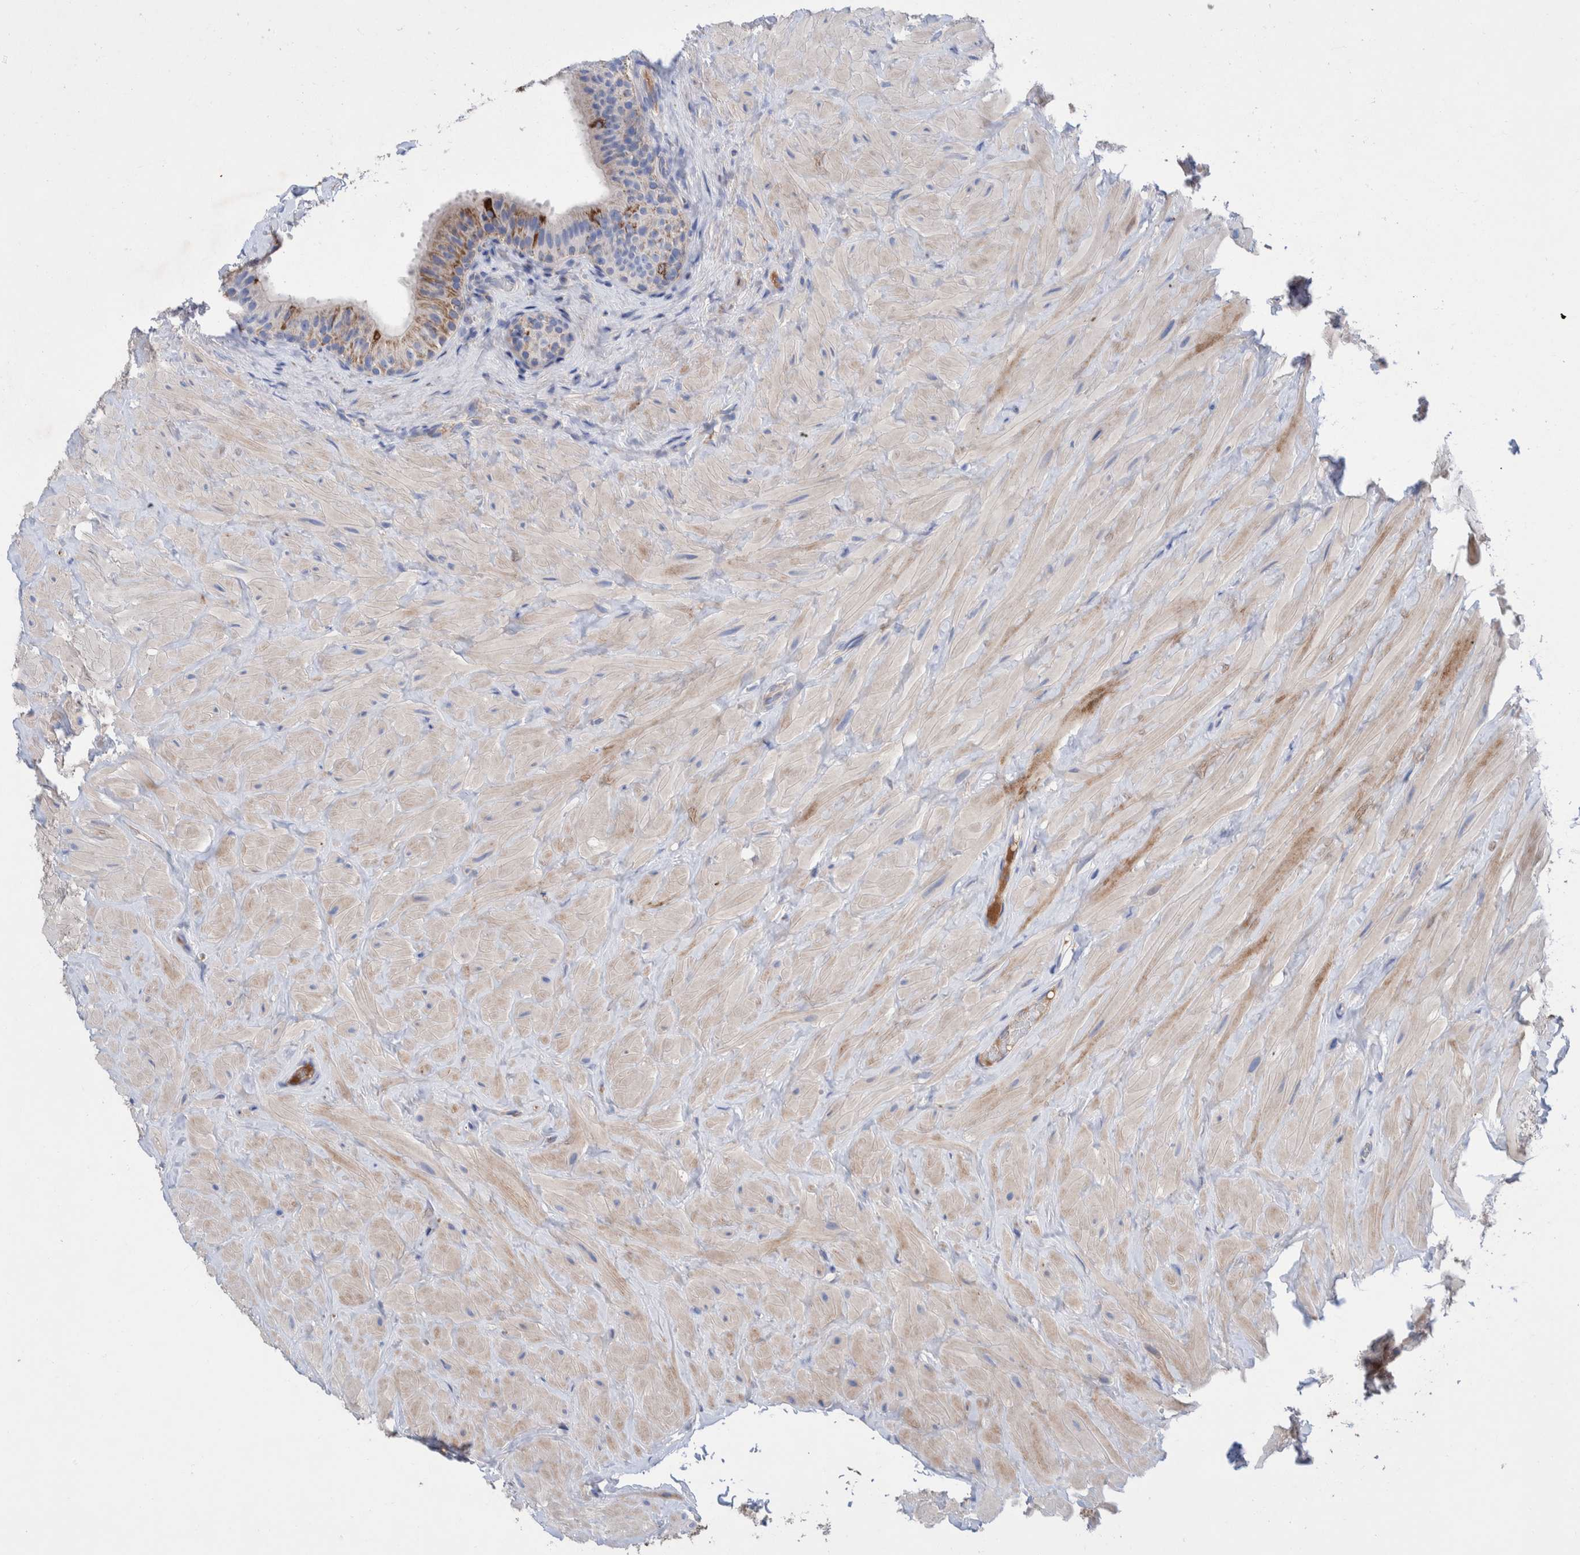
{"staining": {"intensity": "strong", "quantity": "<25%", "location": "cytoplasmic/membranous"}, "tissue": "epididymis", "cell_type": "Glandular cells", "image_type": "normal", "snomed": [{"axis": "morphology", "description": "Normal tissue, NOS"}, {"axis": "topography", "description": "Vascular tissue"}, {"axis": "topography", "description": "Epididymis"}], "caption": "Protein expression analysis of unremarkable epididymis exhibits strong cytoplasmic/membranous expression in approximately <25% of glandular cells. (DAB = brown stain, brightfield microscopy at high magnification).", "gene": "DECR1", "patient": {"sex": "male", "age": 49}}